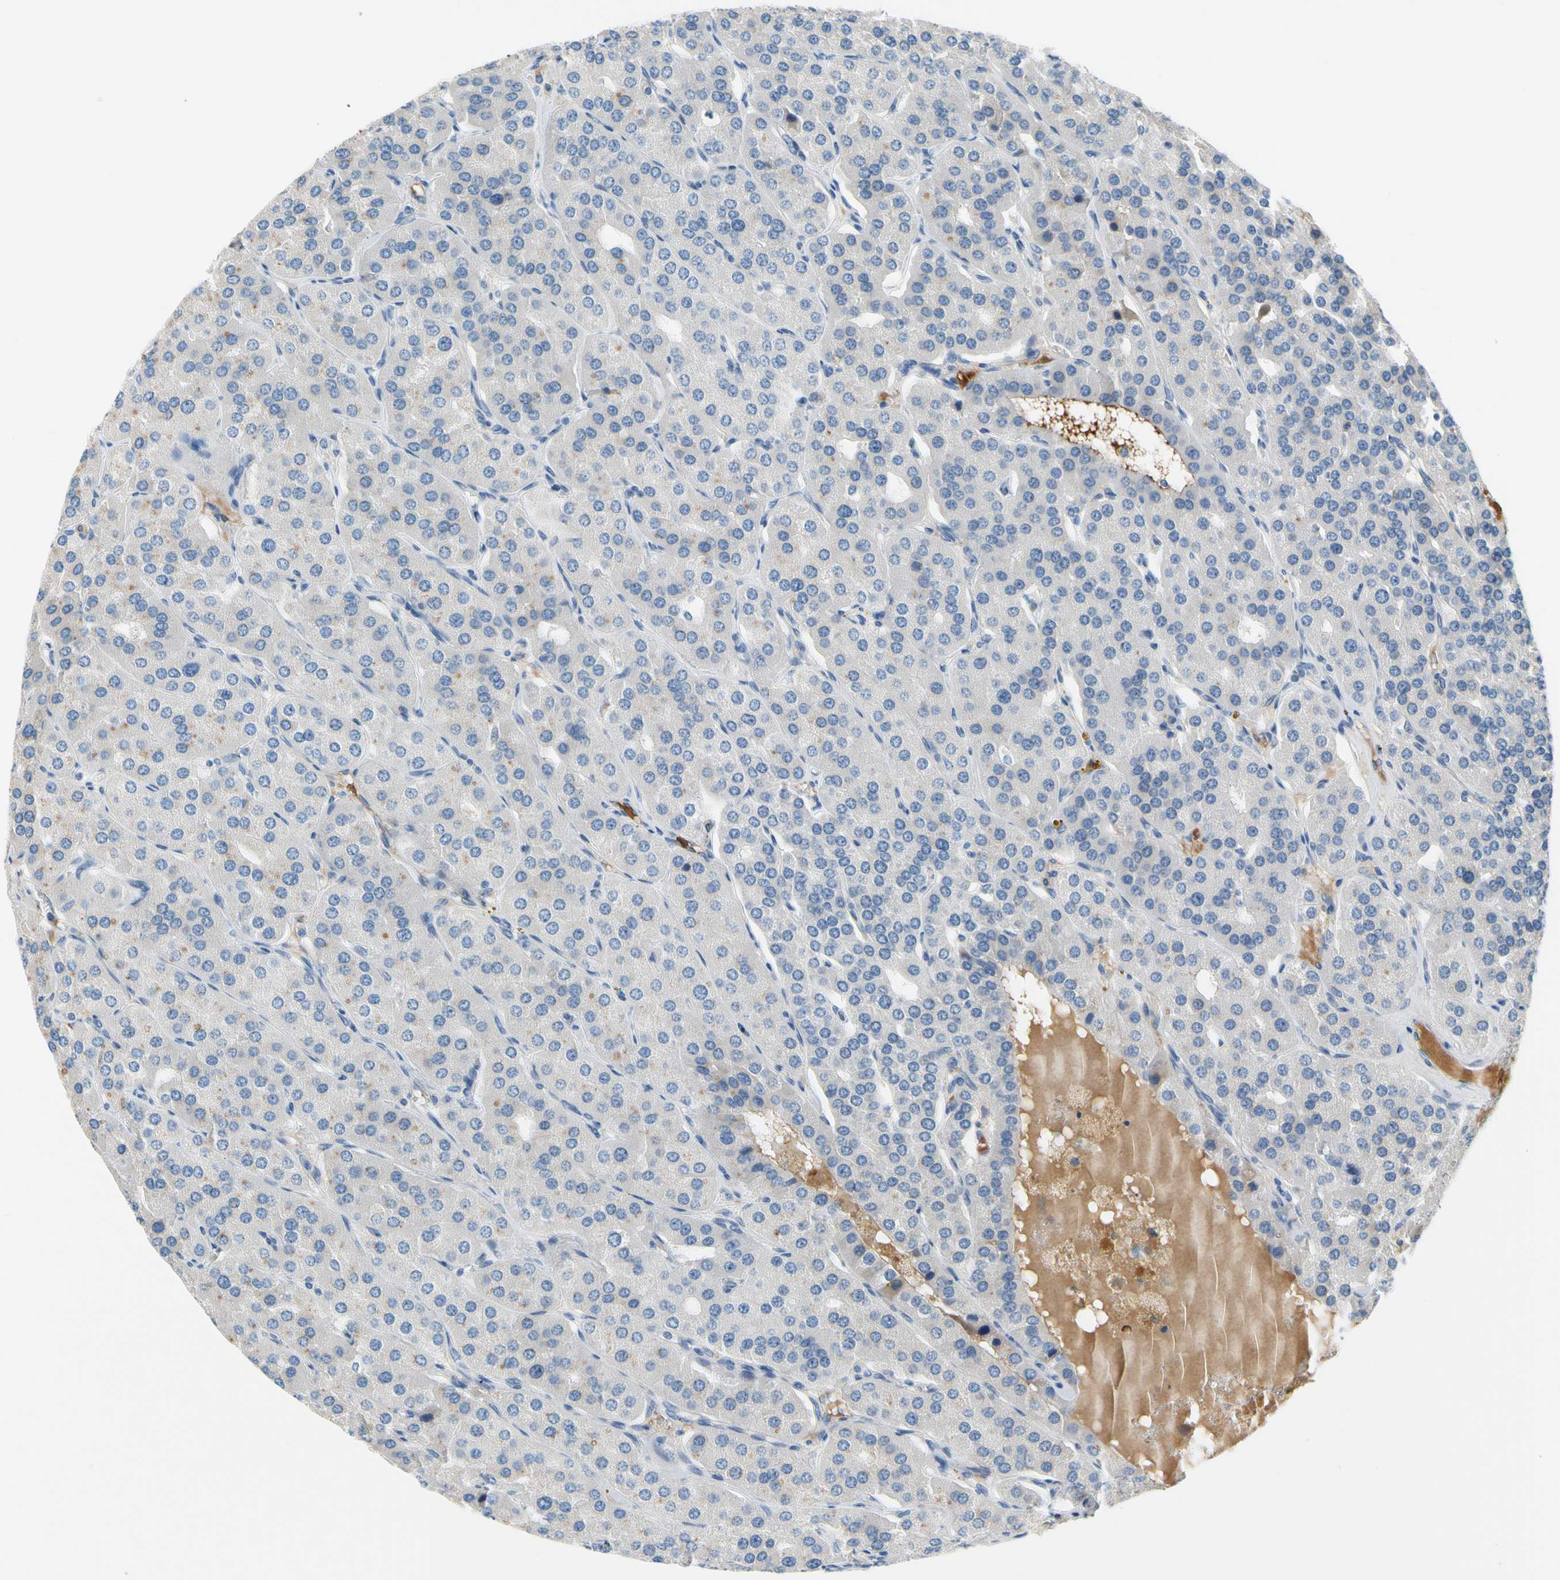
{"staining": {"intensity": "negative", "quantity": "none", "location": "none"}, "tissue": "parathyroid gland", "cell_type": "Glandular cells", "image_type": "normal", "snomed": [{"axis": "morphology", "description": "Normal tissue, NOS"}, {"axis": "morphology", "description": "Adenoma, NOS"}, {"axis": "topography", "description": "Parathyroid gland"}], "caption": "Immunohistochemistry (IHC) of unremarkable human parathyroid gland shows no expression in glandular cells. Brightfield microscopy of immunohistochemistry (IHC) stained with DAB (3,3'-diaminobenzidine) (brown) and hematoxylin (blue), captured at high magnification.", "gene": "CNDP1", "patient": {"sex": "female", "age": 86}}